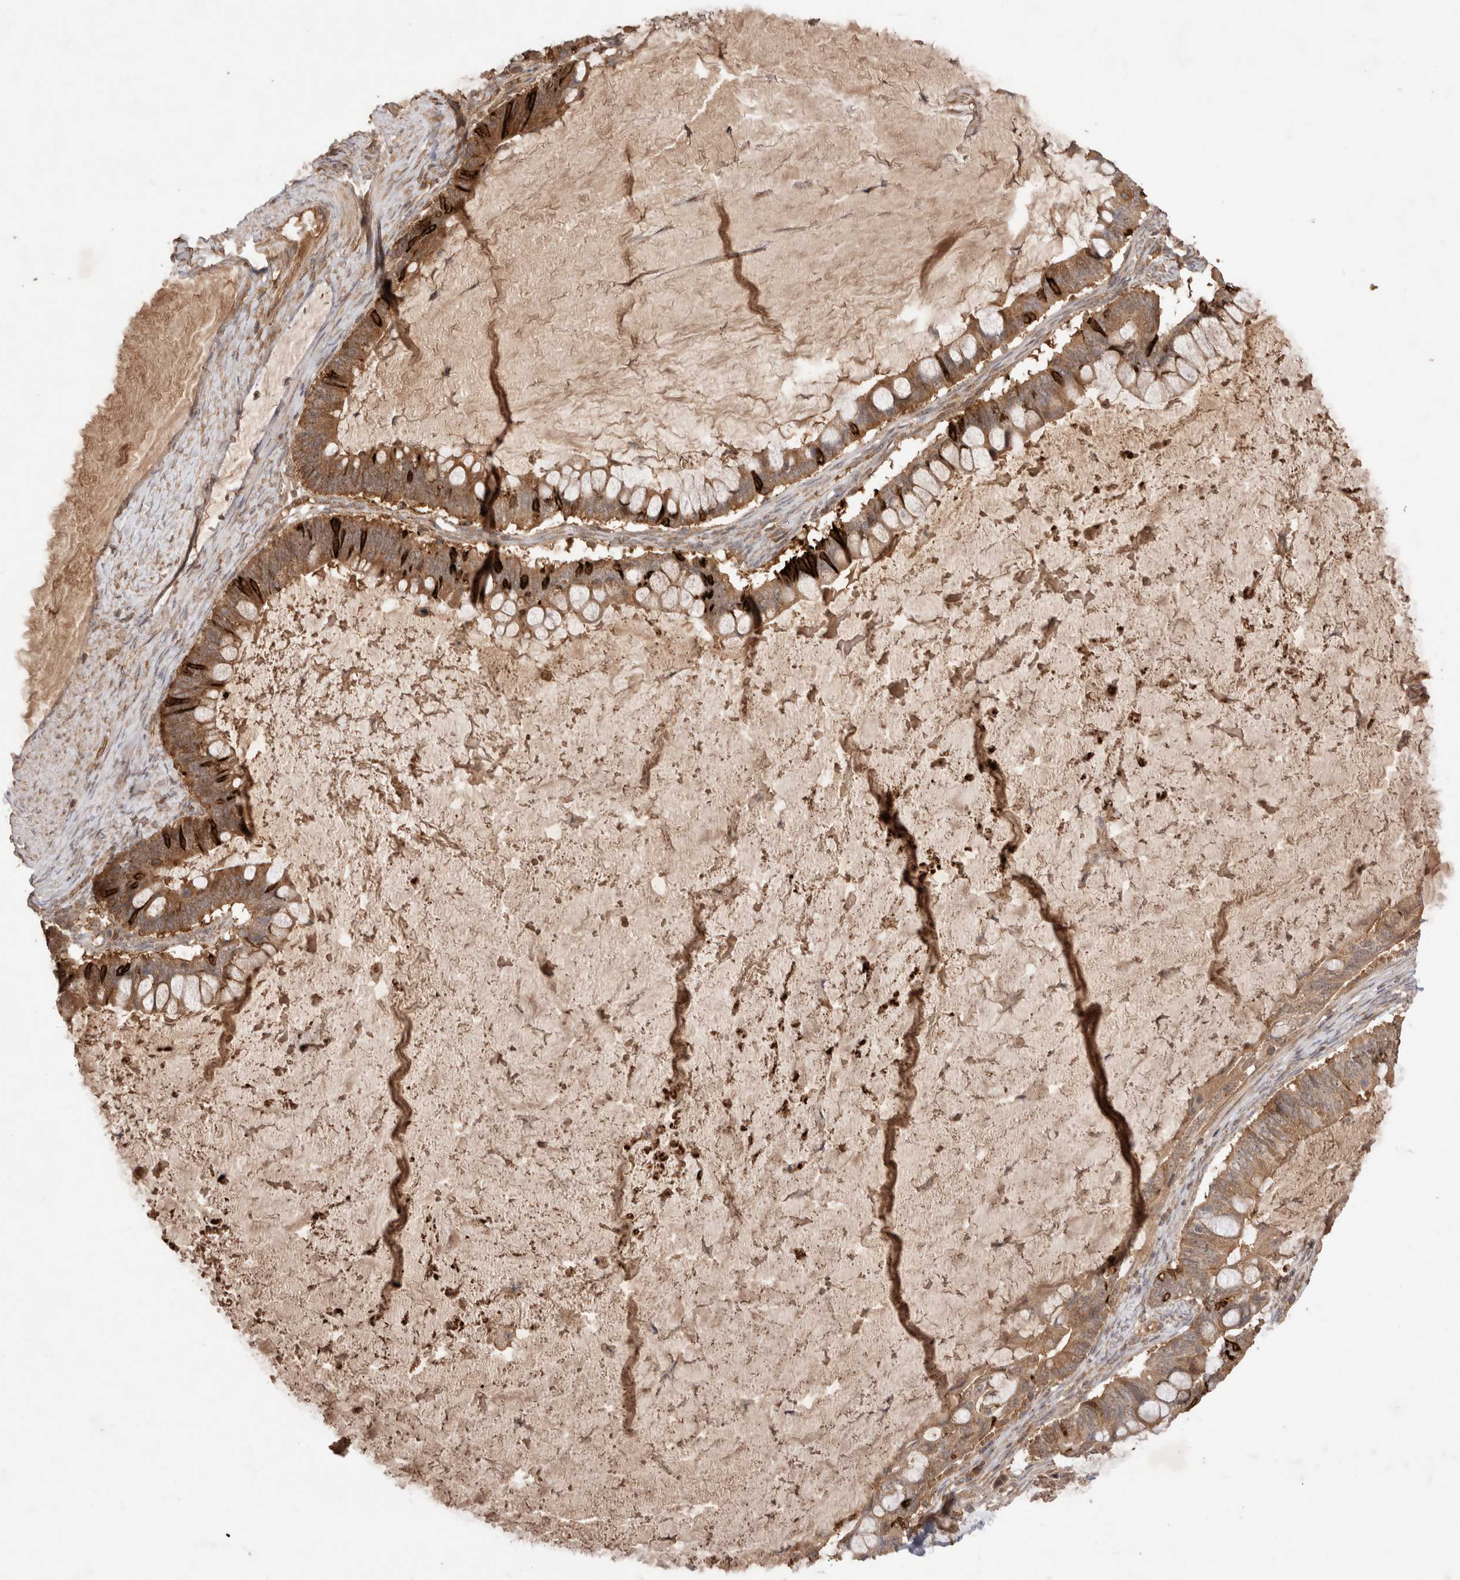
{"staining": {"intensity": "moderate", "quantity": ">75%", "location": "cytoplasmic/membranous"}, "tissue": "ovarian cancer", "cell_type": "Tumor cells", "image_type": "cancer", "snomed": [{"axis": "morphology", "description": "Cystadenocarcinoma, mucinous, NOS"}, {"axis": "topography", "description": "Ovary"}], "caption": "A histopathology image showing moderate cytoplasmic/membranous staining in approximately >75% of tumor cells in ovarian mucinous cystadenocarcinoma, as visualized by brown immunohistochemical staining.", "gene": "FAM221A", "patient": {"sex": "female", "age": 61}}